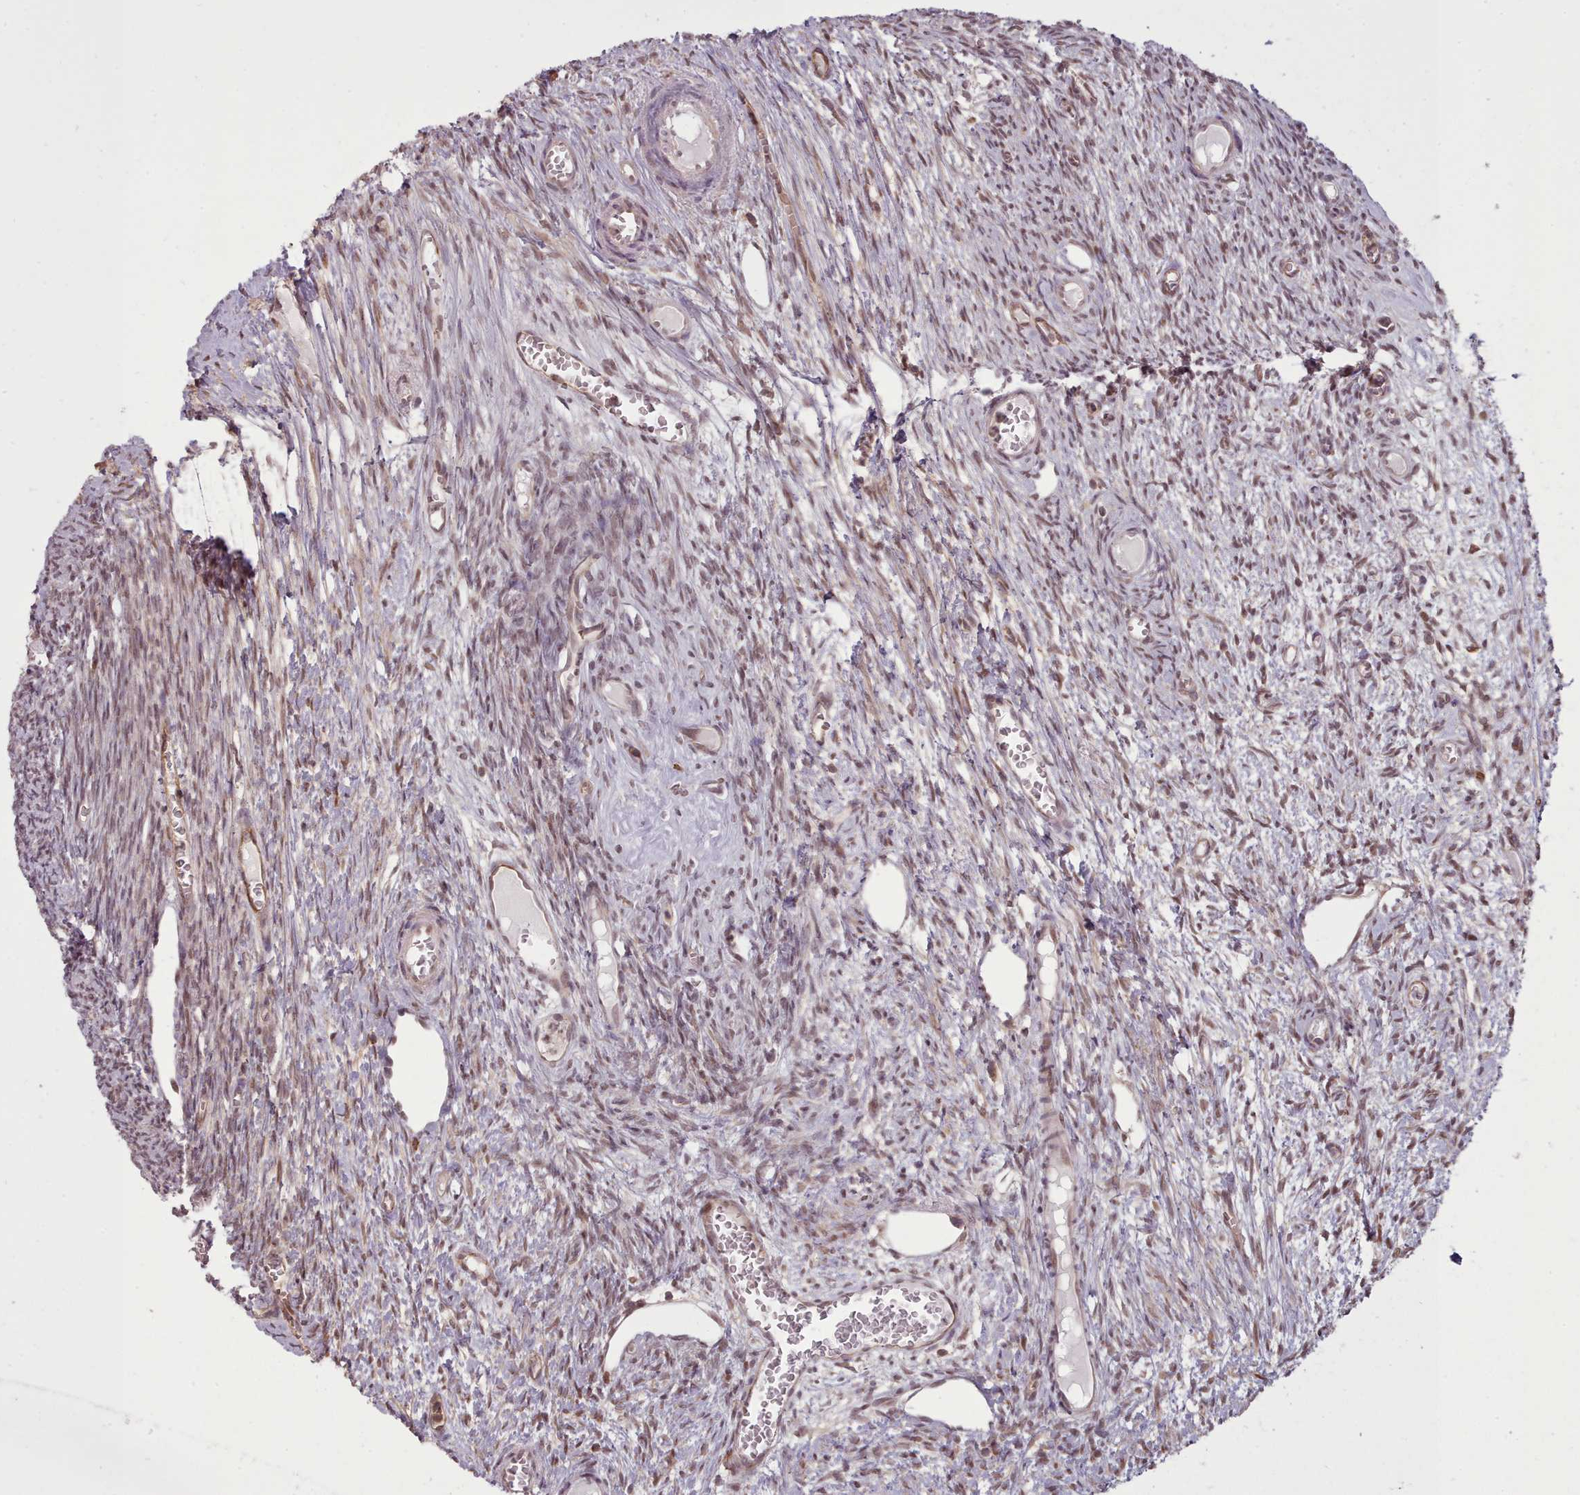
{"staining": {"intensity": "negative", "quantity": "none", "location": "none"}, "tissue": "ovary", "cell_type": "Ovarian stroma cells", "image_type": "normal", "snomed": [{"axis": "morphology", "description": "Normal tissue, NOS"}, {"axis": "topography", "description": "Ovary"}], "caption": "High power microscopy micrograph of an immunohistochemistry (IHC) photomicrograph of benign ovary, revealing no significant expression in ovarian stroma cells. The staining is performed using DAB brown chromogen with nuclei counter-stained in using hematoxylin.", "gene": "ZMYM4", "patient": {"sex": "female", "age": 44}}